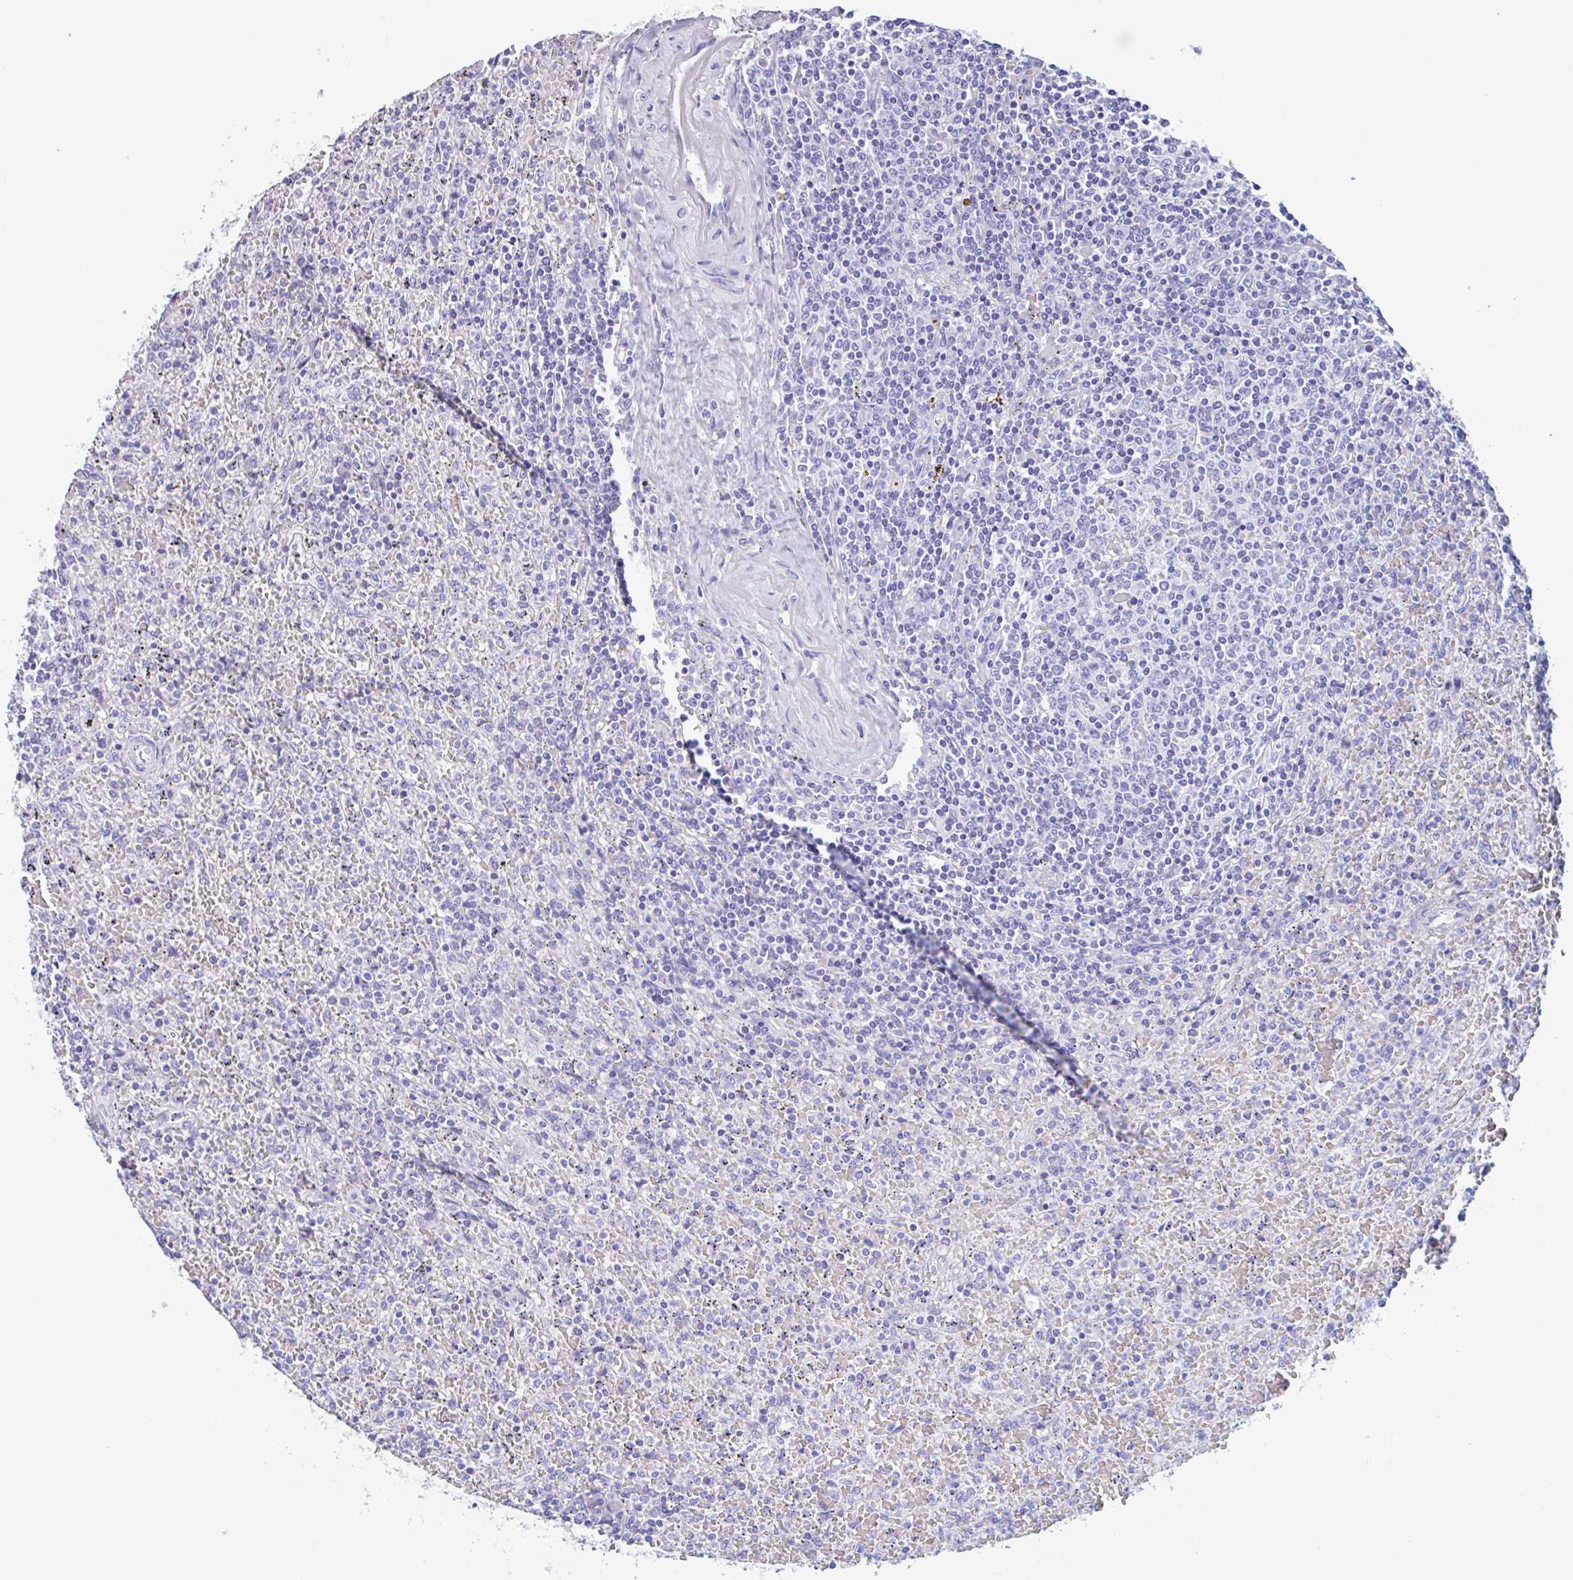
{"staining": {"intensity": "negative", "quantity": "none", "location": "none"}, "tissue": "lymphoma", "cell_type": "Tumor cells", "image_type": "cancer", "snomed": [{"axis": "morphology", "description": "Malignant lymphoma, non-Hodgkin's type, Low grade"}, {"axis": "topography", "description": "Spleen"}], "caption": "Lymphoma stained for a protein using immunohistochemistry shows no expression tumor cells.", "gene": "CPTP", "patient": {"sex": "female", "age": 64}}